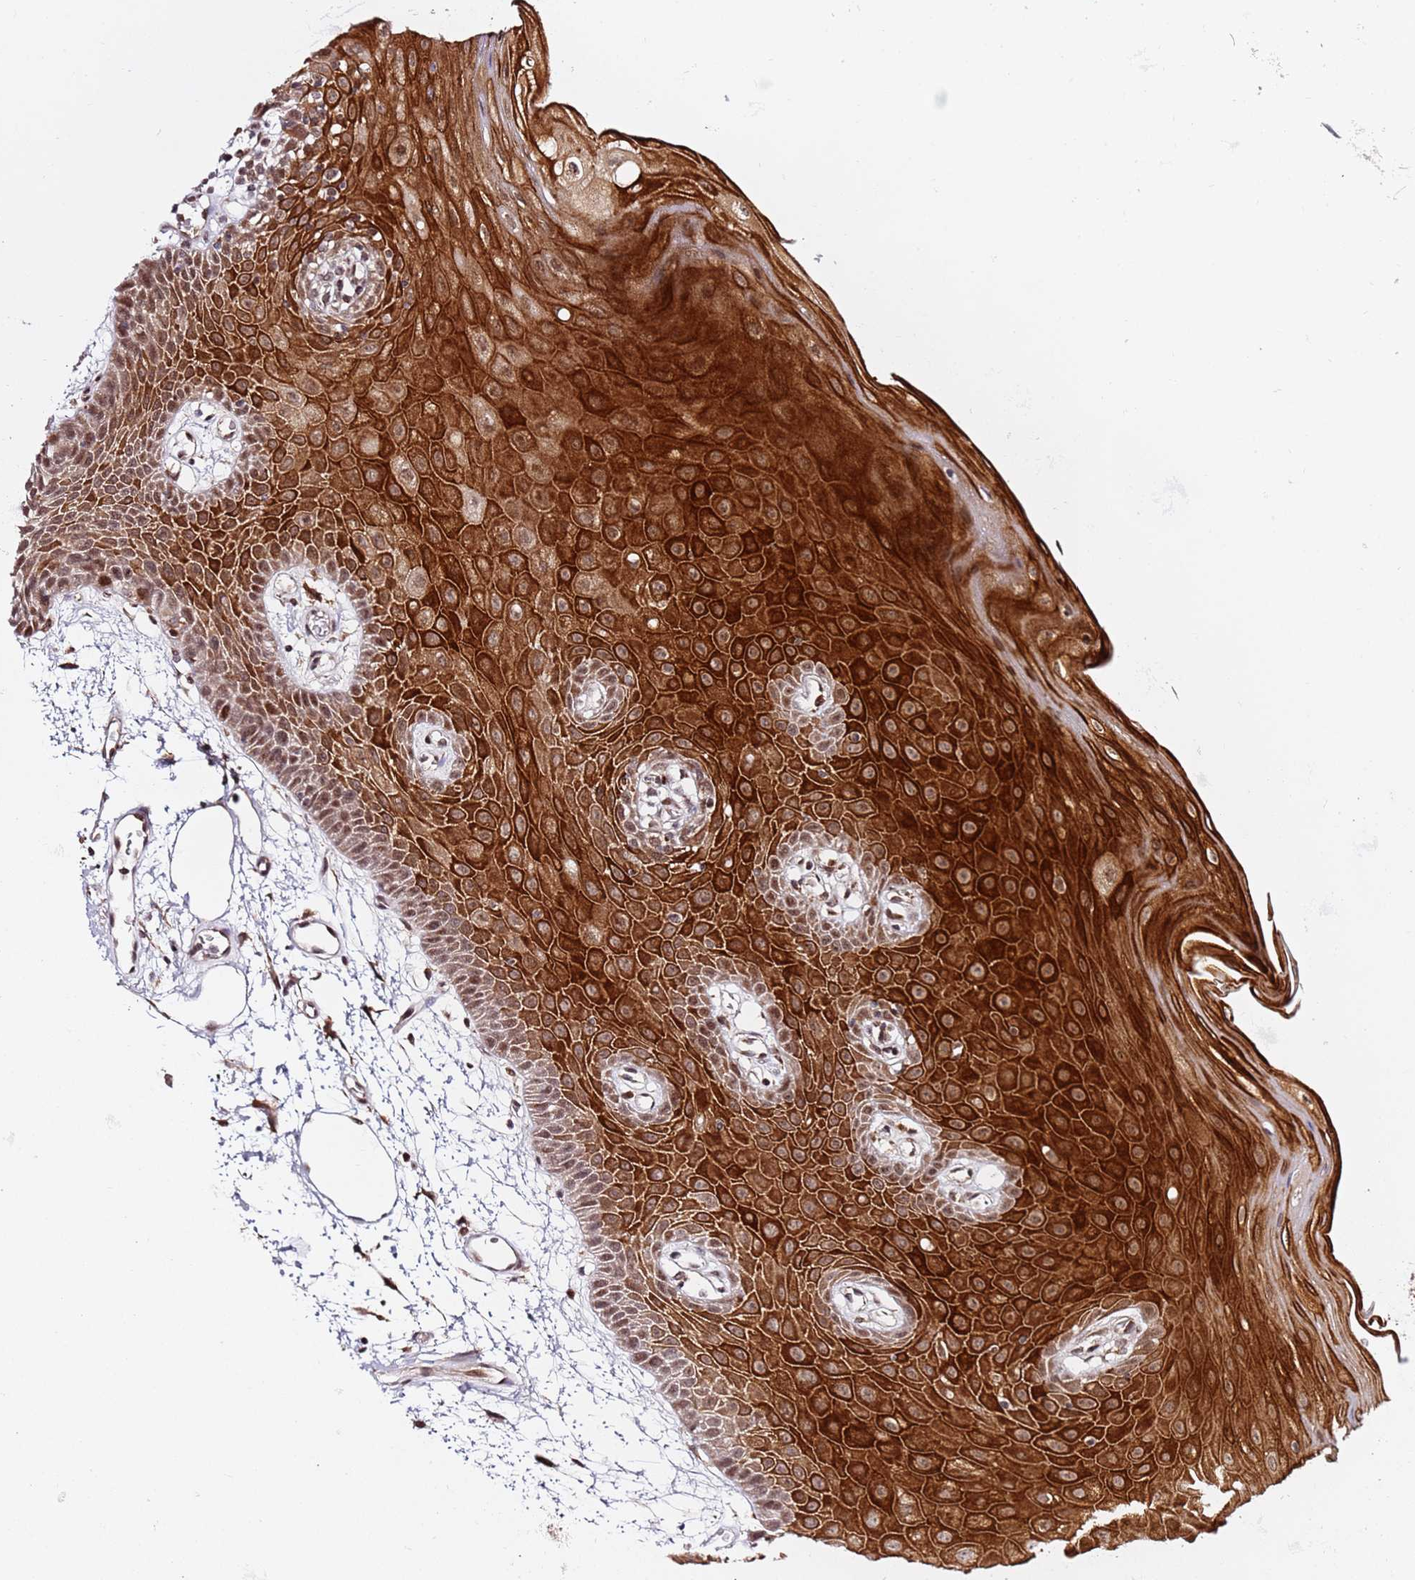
{"staining": {"intensity": "strong", "quantity": ">75%", "location": "cytoplasmic/membranous,nuclear"}, "tissue": "oral mucosa", "cell_type": "Squamous epithelial cells", "image_type": "normal", "snomed": [{"axis": "morphology", "description": "Normal tissue, NOS"}, {"axis": "topography", "description": "Oral tissue"}, {"axis": "topography", "description": "Tounge, NOS"}], "caption": "Protein analysis of benign oral mucosa shows strong cytoplasmic/membranous,nuclear staining in about >75% of squamous epithelial cells.", "gene": "TP53AIP1", "patient": {"sex": "female", "age": 59}}